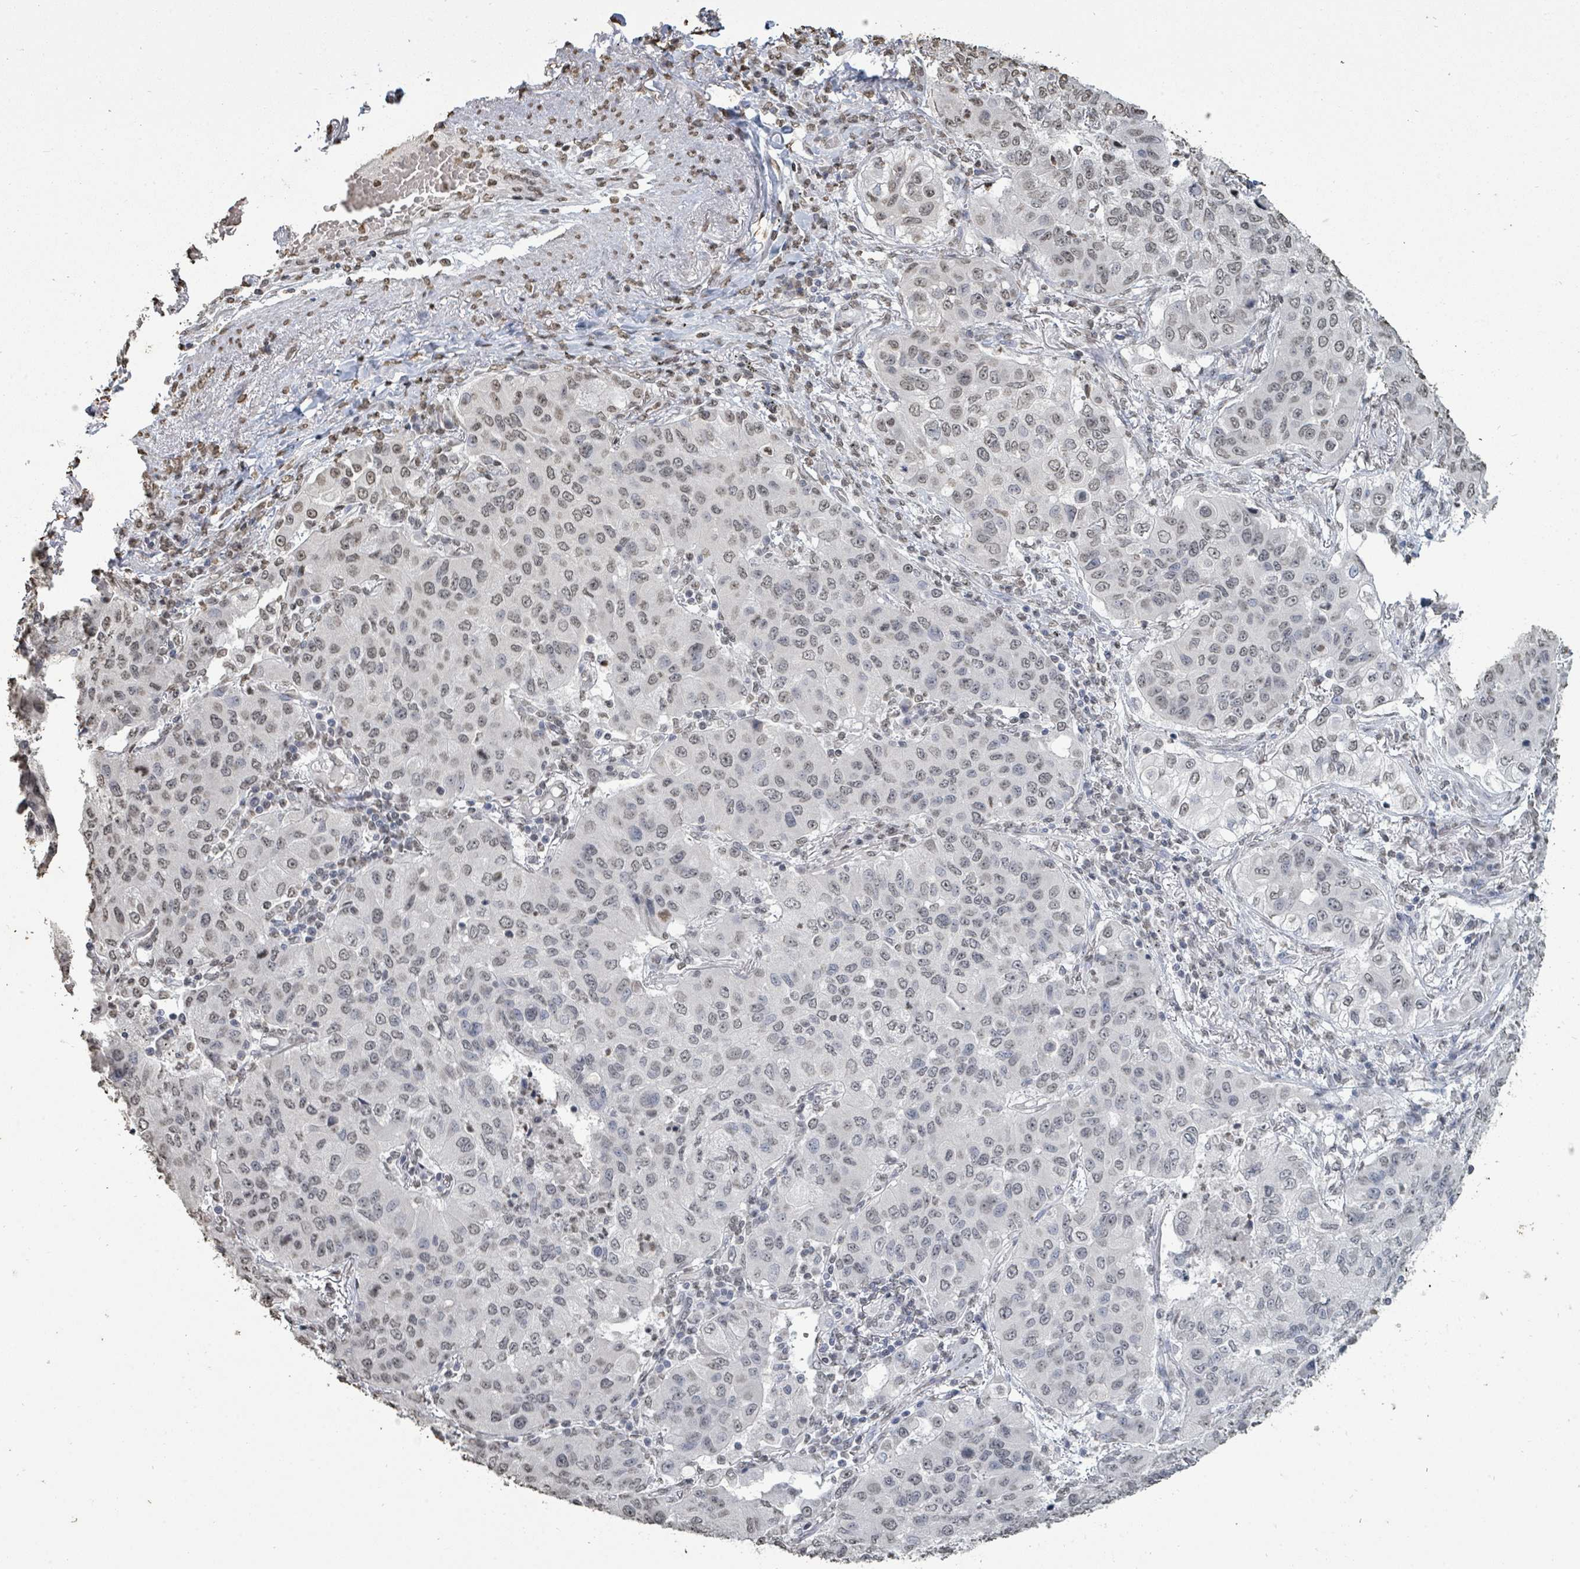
{"staining": {"intensity": "weak", "quantity": "<25%", "location": "nuclear"}, "tissue": "lung cancer", "cell_type": "Tumor cells", "image_type": "cancer", "snomed": [{"axis": "morphology", "description": "Squamous cell carcinoma, NOS"}, {"axis": "topography", "description": "Lung"}], "caption": "This is an immunohistochemistry (IHC) histopathology image of human lung cancer. There is no expression in tumor cells.", "gene": "MRPS12", "patient": {"sex": "male", "age": 74}}